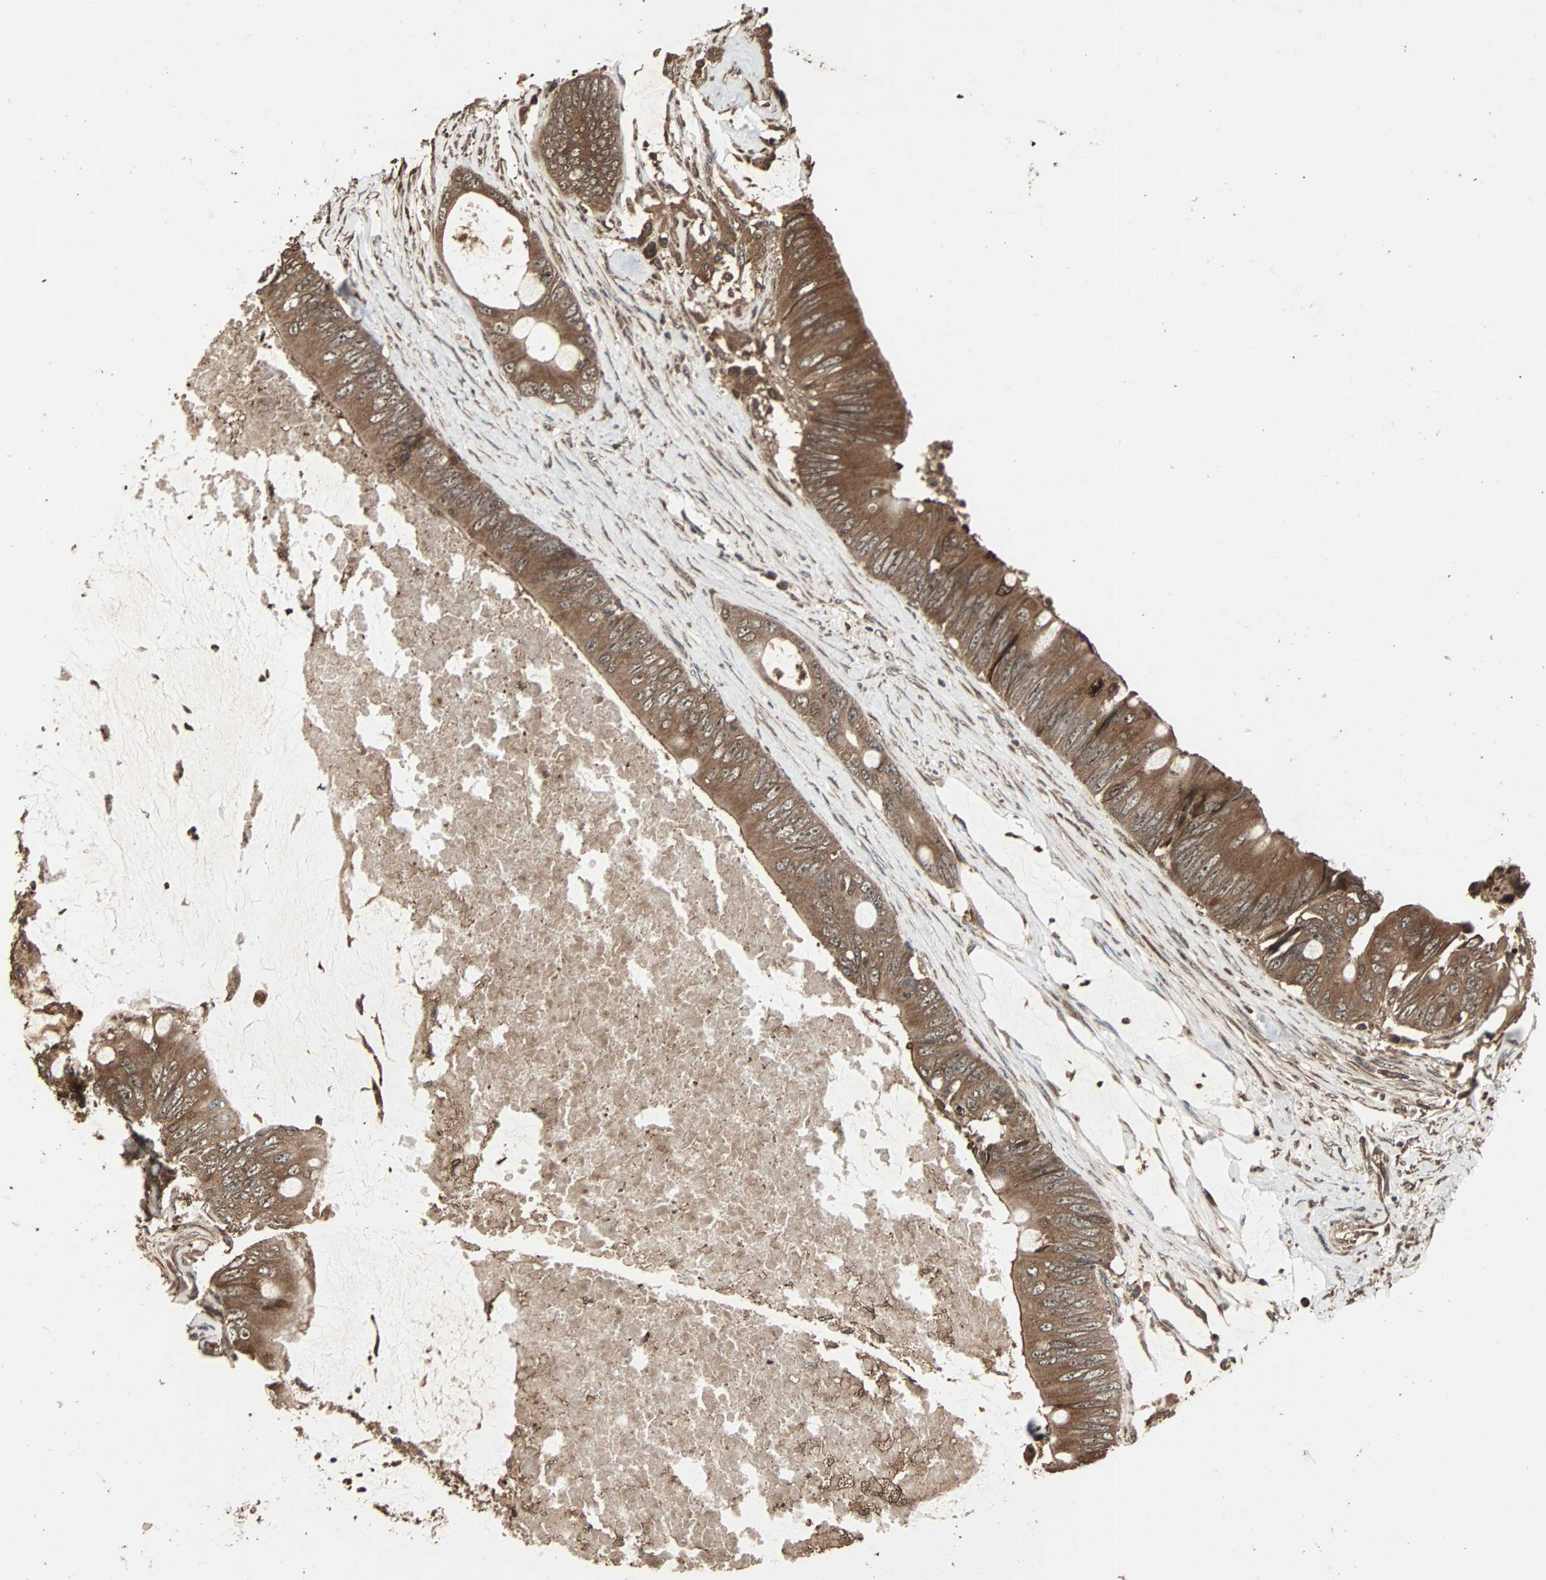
{"staining": {"intensity": "strong", "quantity": ">75%", "location": "cytoplasmic/membranous"}, "tissue": "colorectal cancer", "cell_type": "Tumor cells", "image_type": "cancer", "snomed": [{"axis": "morphology", "description": "Adenocarcinoma, NOS"}, {"axis": "topography", "description": "Rectum"}], "caption": "Immunohistochemistry image of neoplastic tissue: human colorectal adenocarcinoma stained using immunohistochemistry (IHC) exhibits high levels of strong protein expression localized specifically in the cytoplasmic/membranous of tumor cells, appearing as a cytoplasmic/membranous brown color.", "gene": "LAMTOR5", "patient": {"sex": "female", "age": 77}}